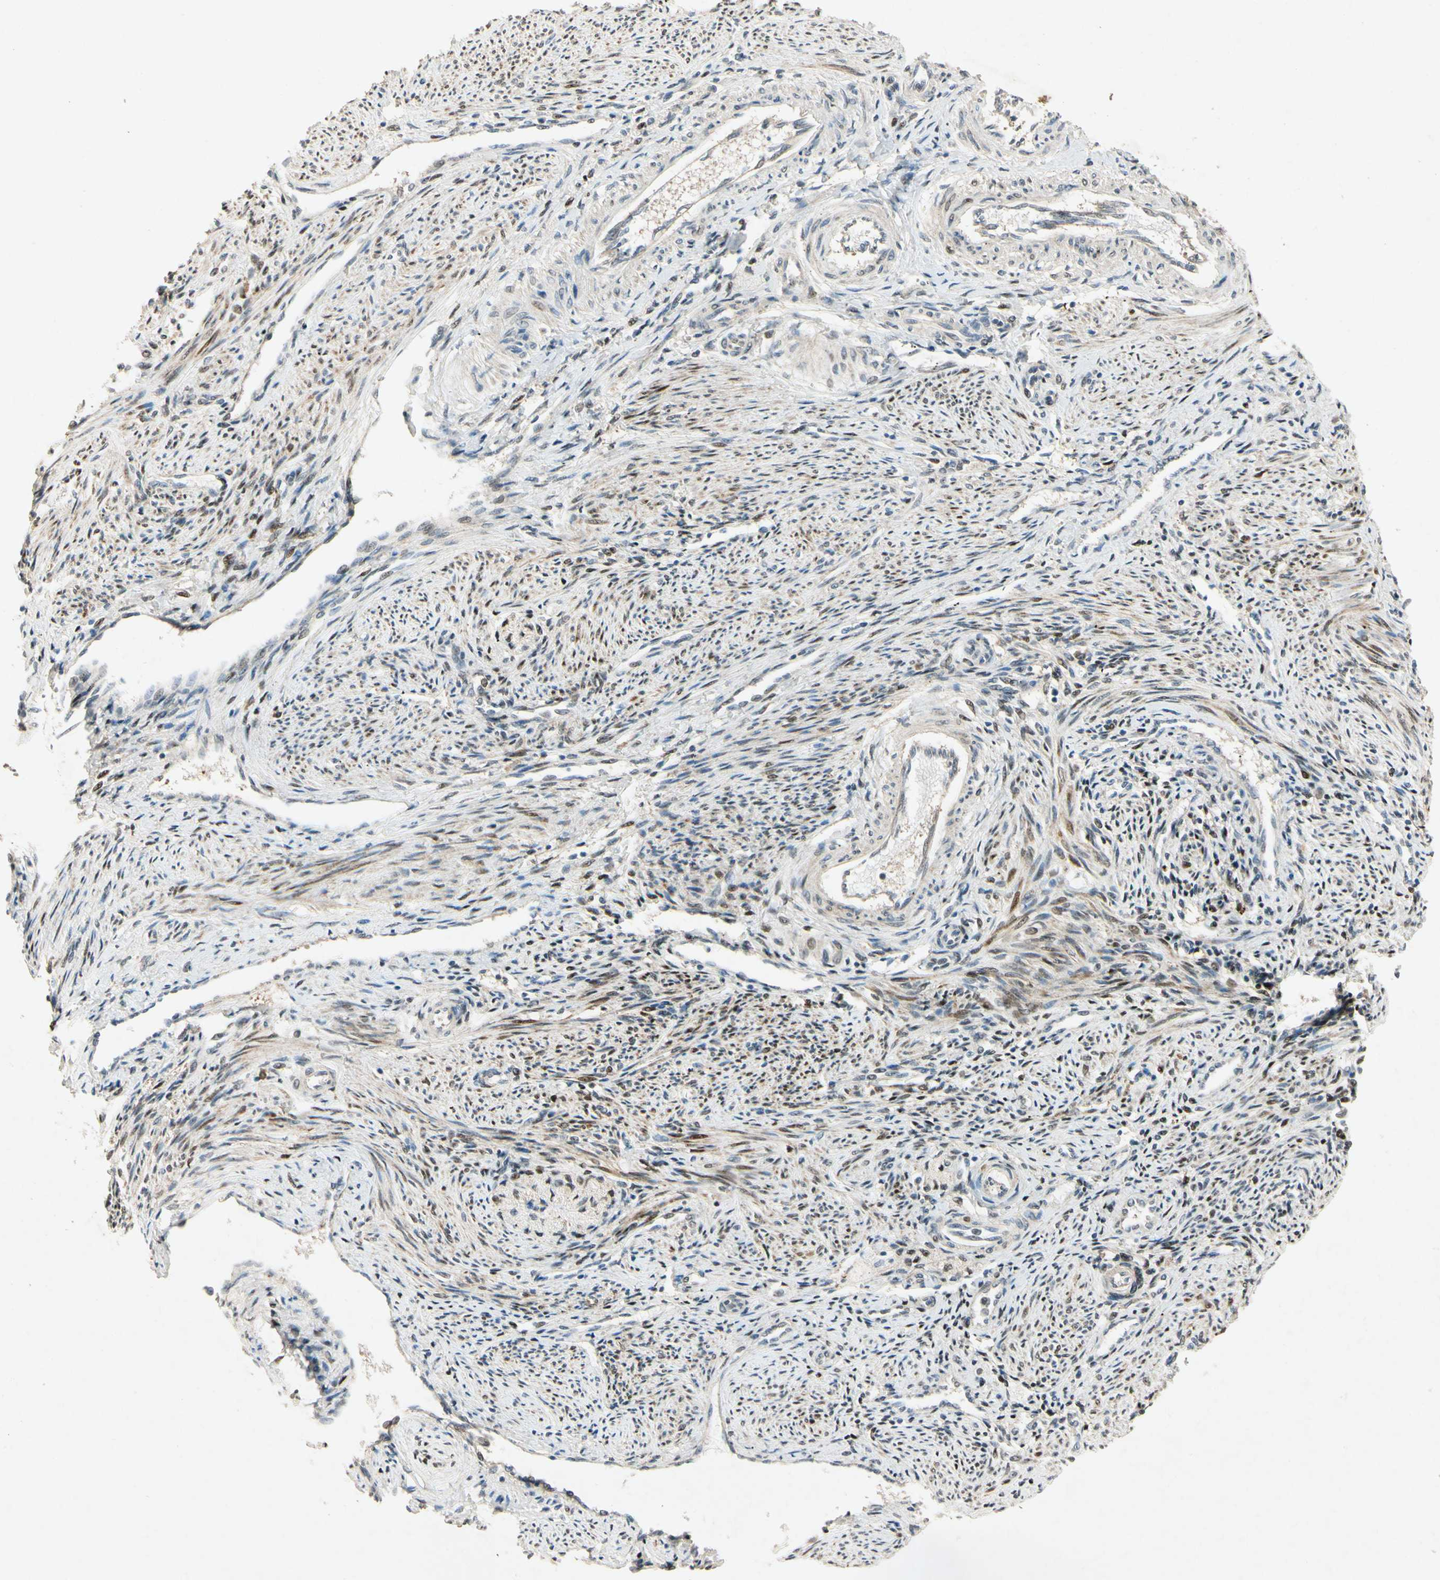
{"staining": {"intensity": "negative", "quantity": "none", "location": "none"}, "tissue": "endometrium", "cell_type": "Cells in endometrial stroma", "image_type": "normal", "snomed": [{"axis": "morphology", "description": "Normal tissue, NOS"}, {"axis": "topography", "description": "Endometrium"}], "caption": "Unremarkable endometrium was stained to show a protein in brown. There is no significant staining in cells in endometrial stroma. (DAB immunohistochemistry, high magnification).", "gene": "HSPA1B", "patient": {"sex": "female", "age": 42}}